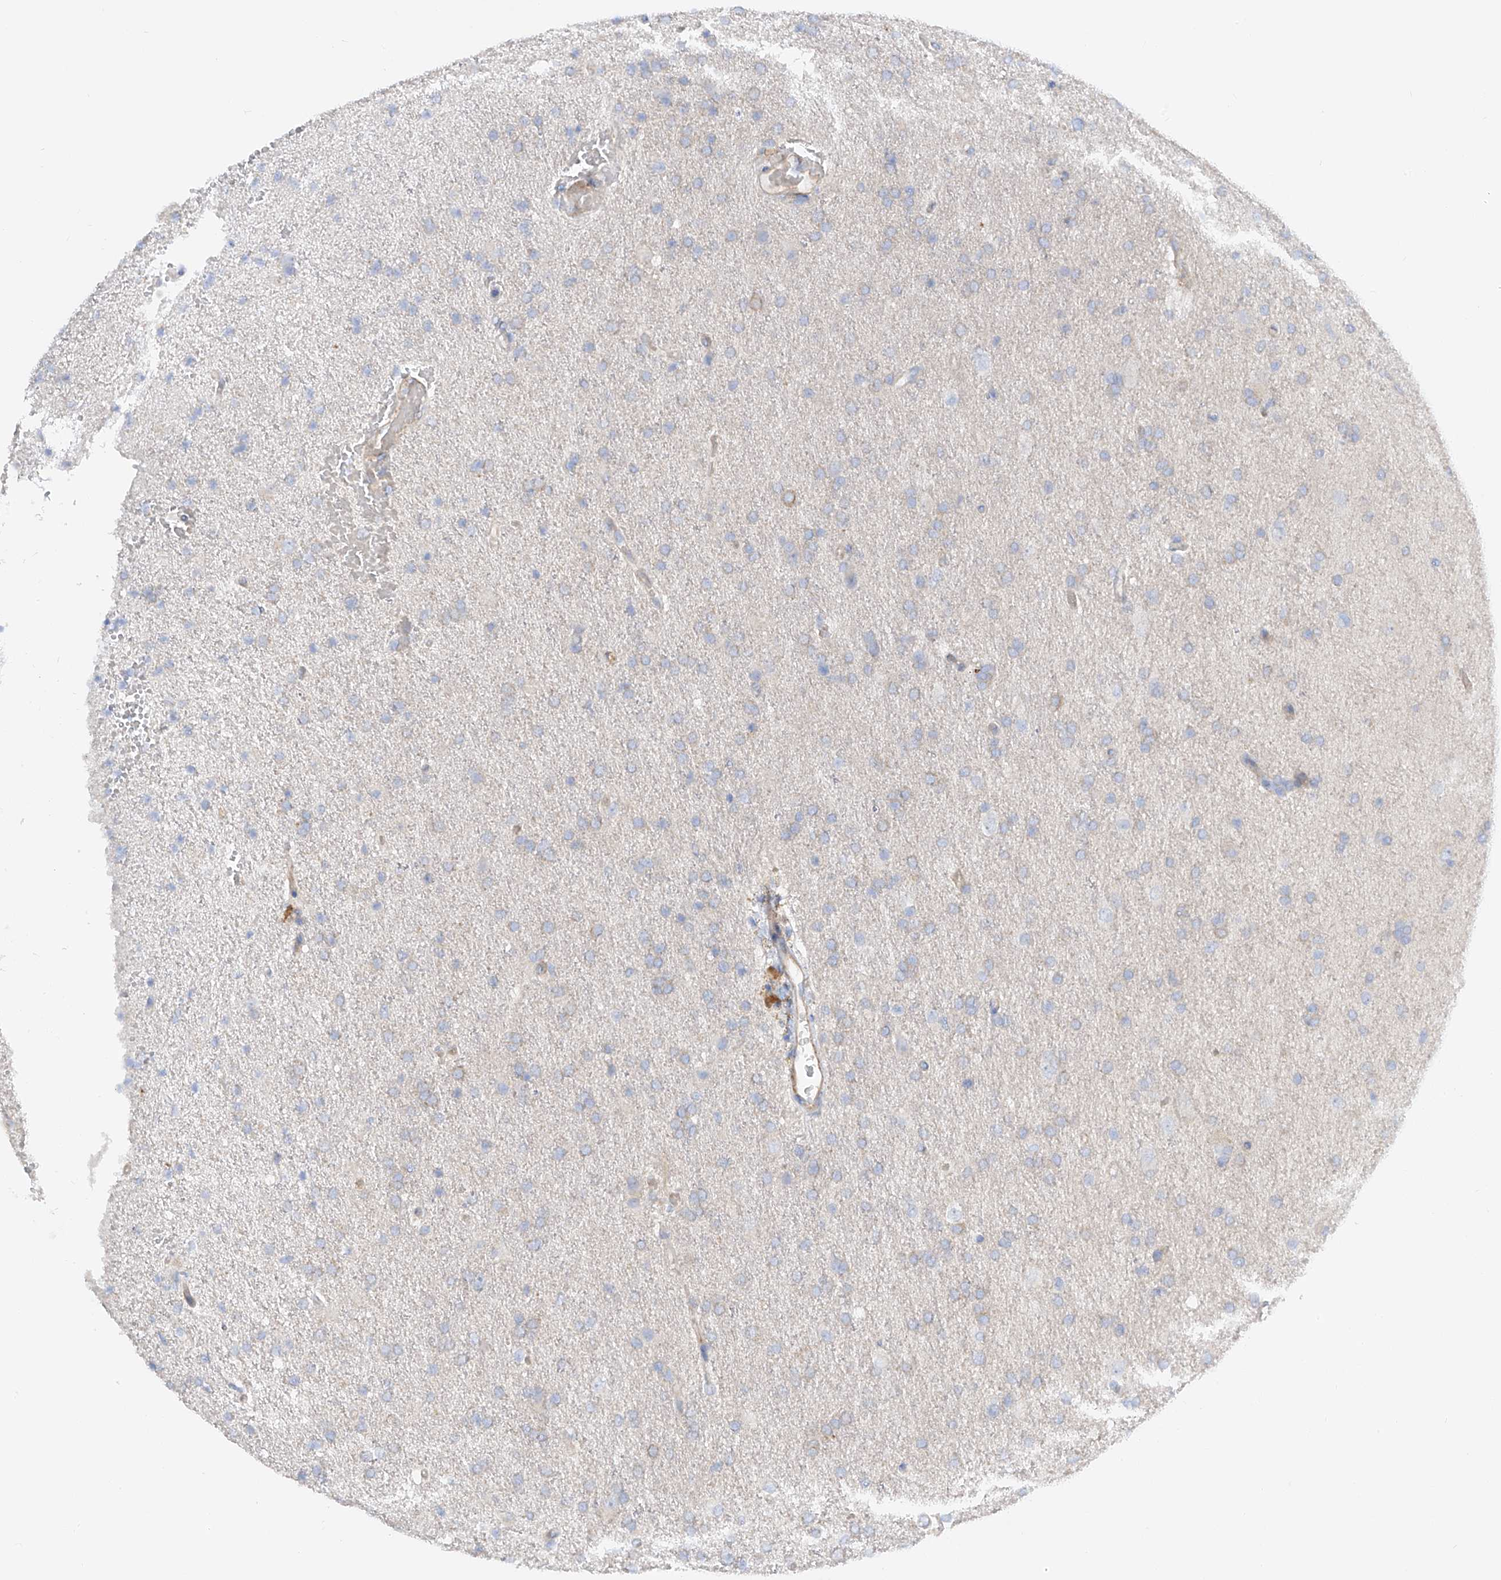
{"staining": {"intensity": "negative", "quantity": "none", "location": "none"}, "tissue": "glioma", "cell_type": "Tumor cells", "image_type": "cancer", "snomed": [{"axis": "morphology", "description": "Glioma, malignant, High grade"}, {"axis": "topography", "description": "Brain"}], "caption": "A high-resolution histopathology image shows immunohistochemistry (IHC) staining of glioma, which displays no significant positivity in tumor cells.", "gene": "LCA5", "patient": {"sex": "male", "age": 72}}